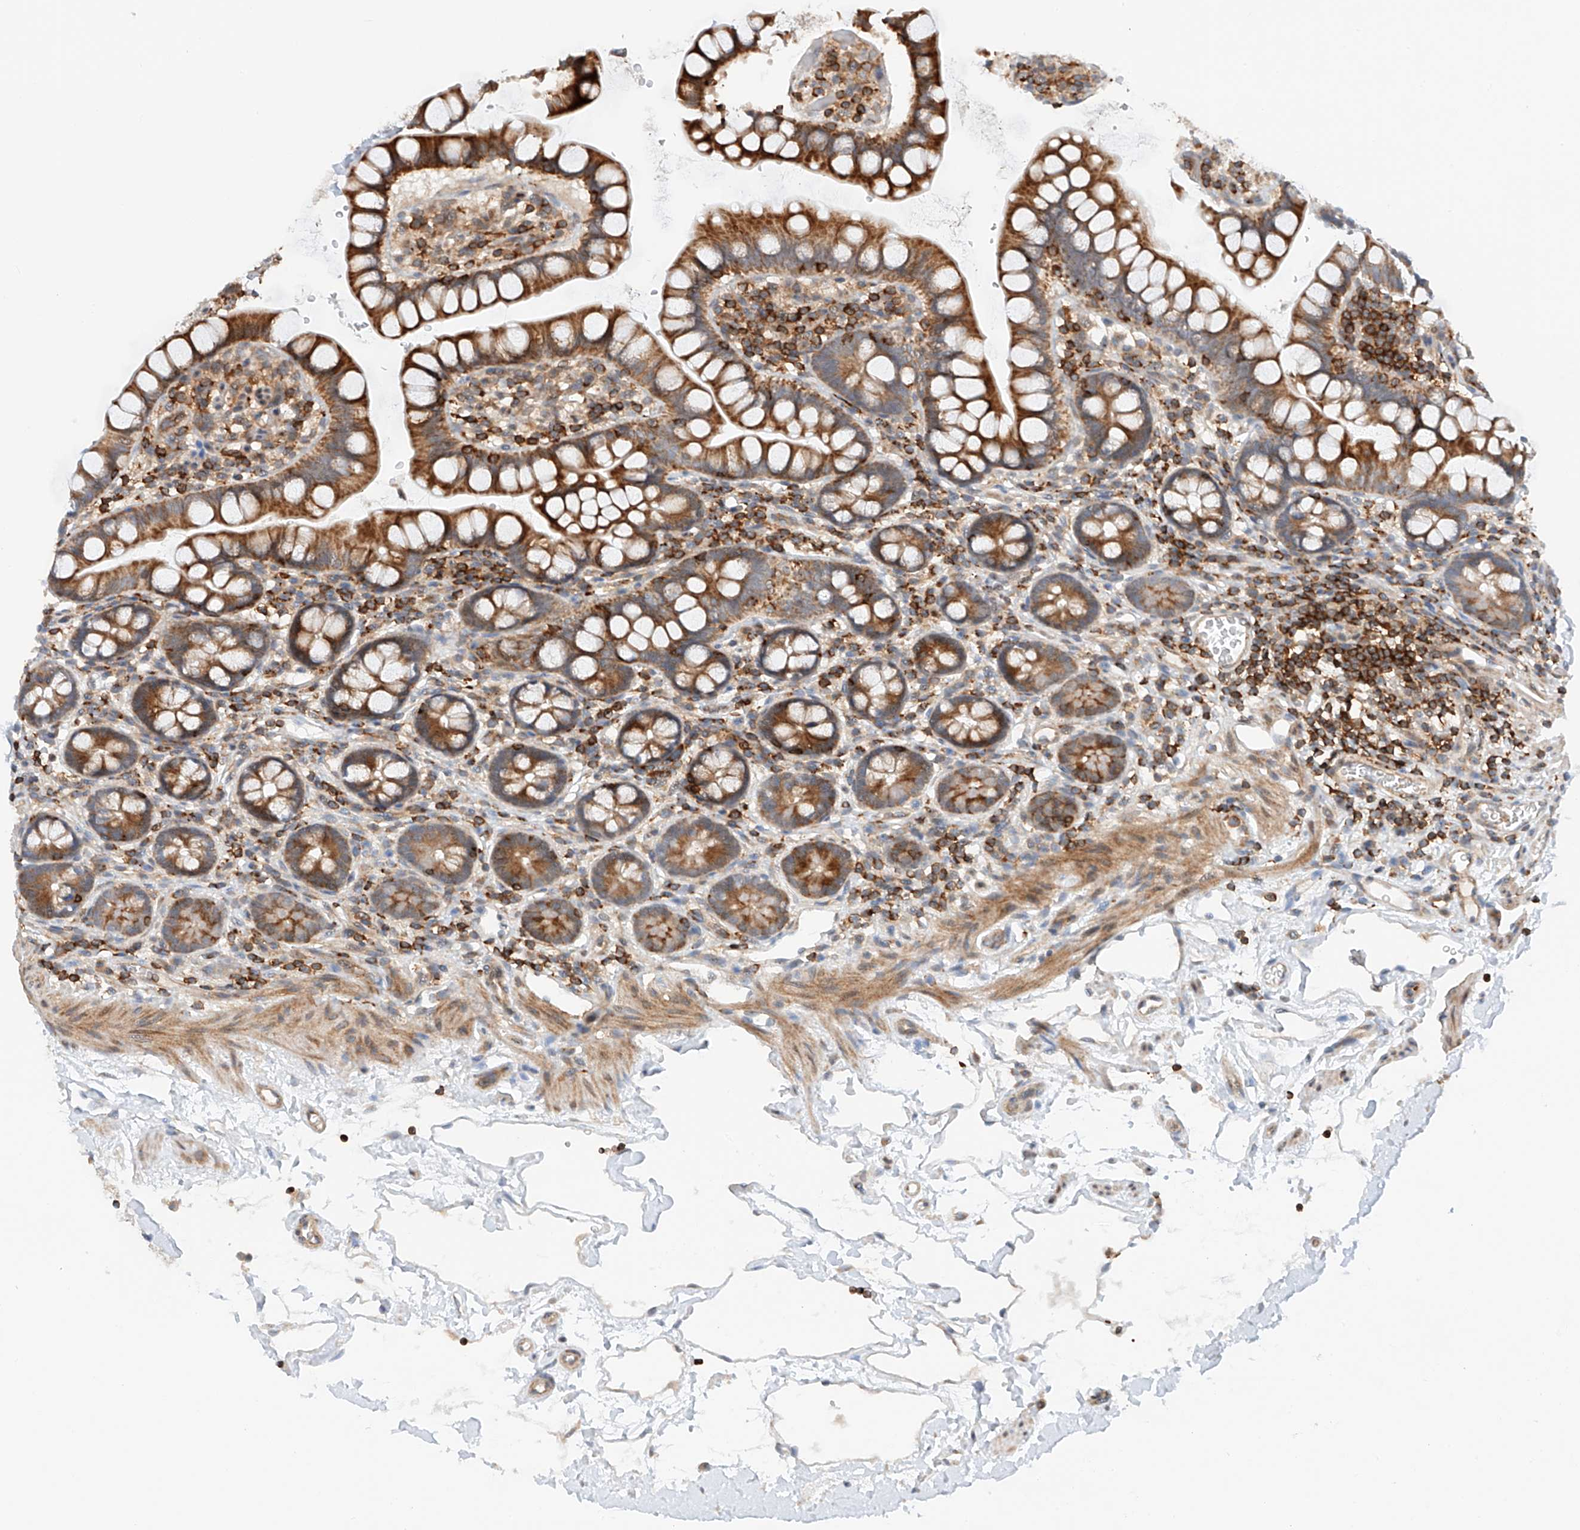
{"staining": {"intensity": "strong", "quantity": ">75%", "location": "cytoplasmic/membranous"}, "tissue": "small intestine", "cell_type": "Glandular cells", "image_type": "normal", "snomed": [{"axis": "morphology", "description": "Normal tissue, NOS"}, {"axis": "topography", "description": "Small intestine"}], "caption": "Immunohistochemistry photomicrograph of normal small intestine: small intestine stained using IHC reveals high levels of strong protein expression localized specifically in the cytoplasmic/membranous of glandular cells, appearing as a cytoplasmic/membranous brown color.", "gene": "MFN2", "patient": {"sex": "female", "age": 84}}